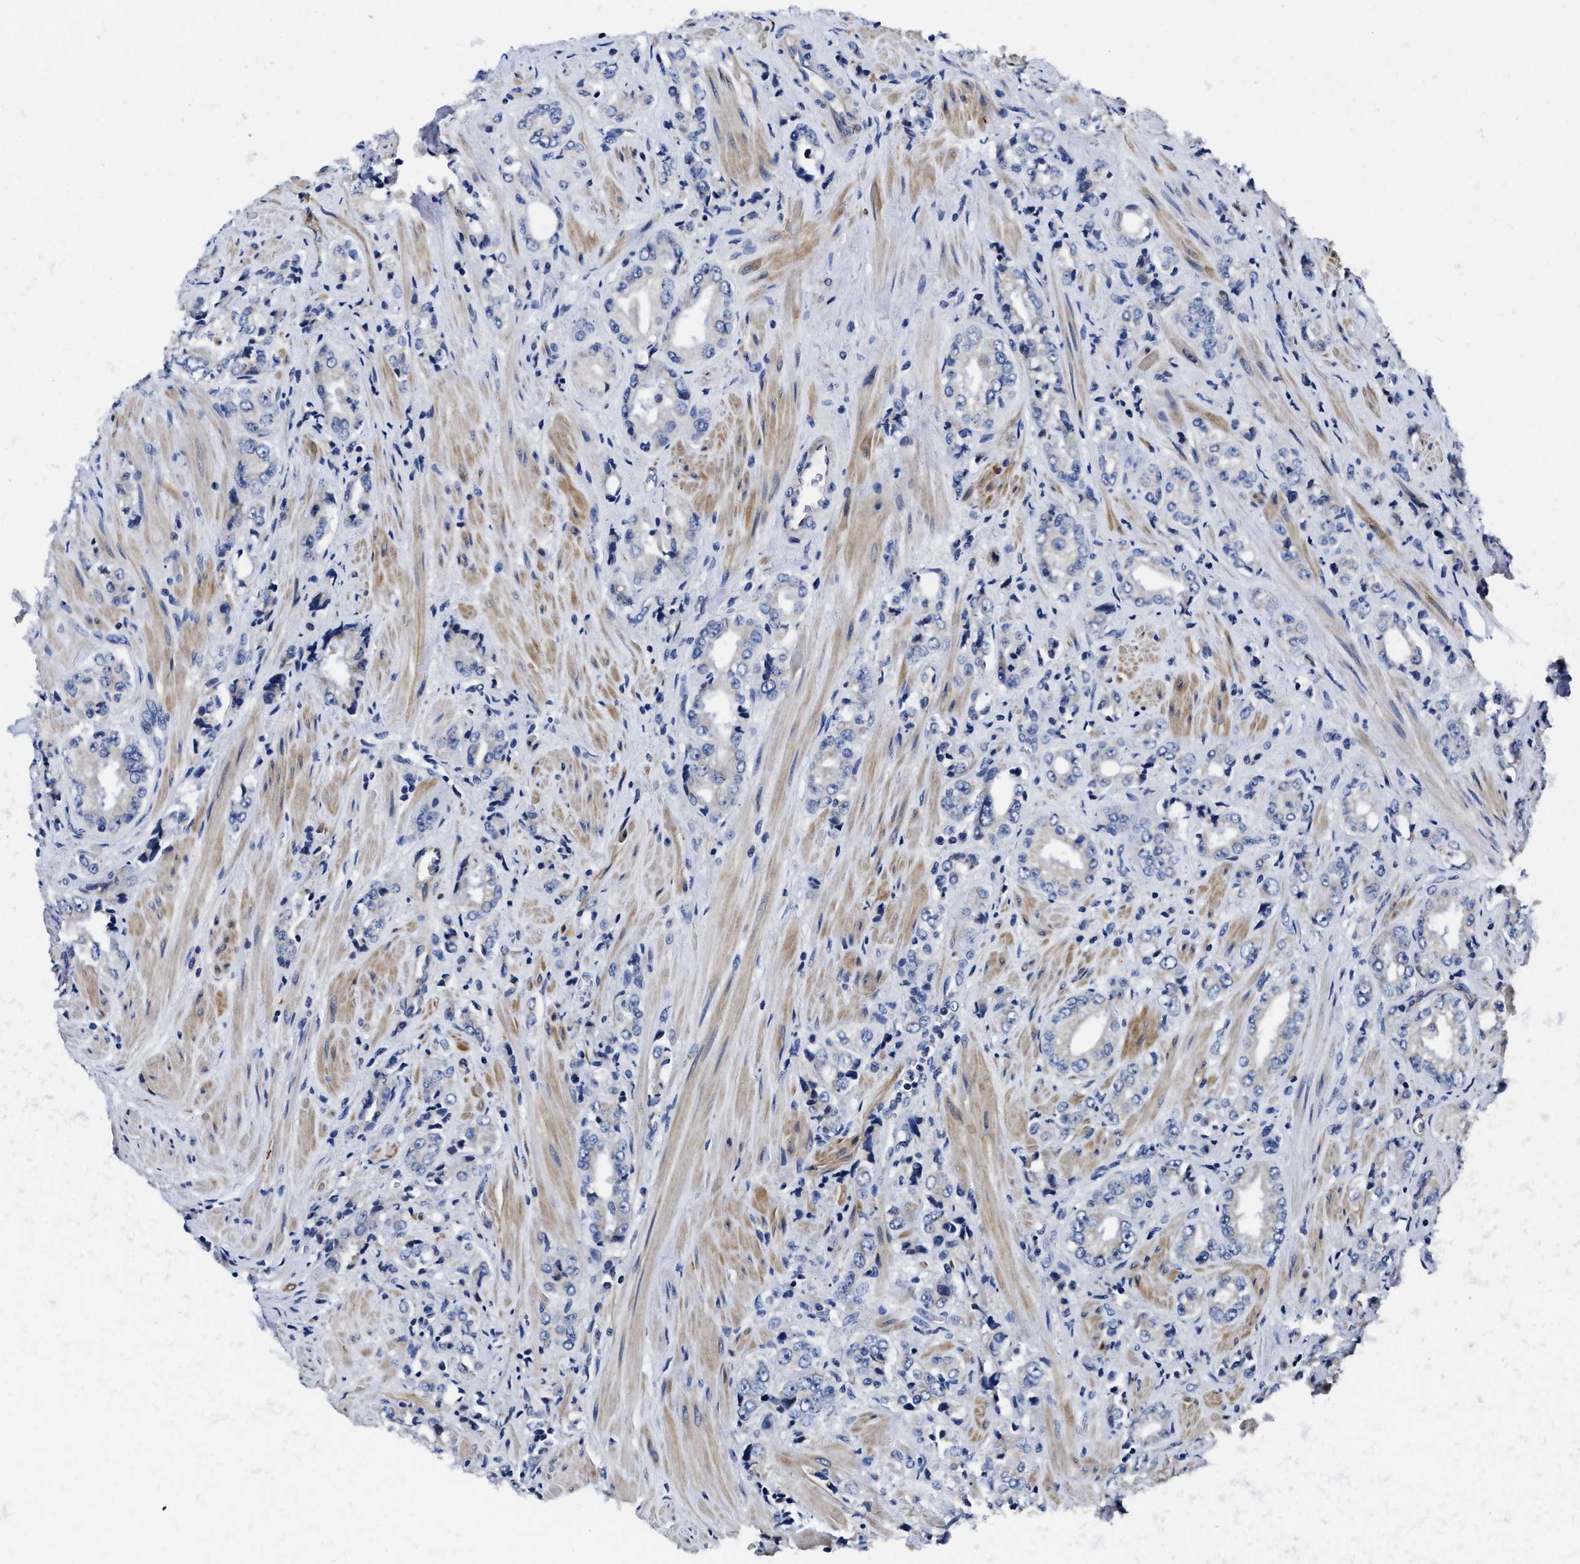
{"staining": {"intensity": "negative", "quantity": "none", "location": "none"}, "tissue": "prostate cancer", "cell_type": "Tumor cells", "image_type": "cancer", "snomed": [{"axis": "morphology", "description": "Adenocarcinoma, High grade"}, {"axis": "topography", "description": "Prostate"}], "caption": "High magnification brightfield microscopy of prostate cancer stained with DAB (brown) and counterstained with hematoxylin (blue): tumor cells show no significant staining.", "gene": "SLC35F1", "patient": {"sex": "male", "age": 61}}